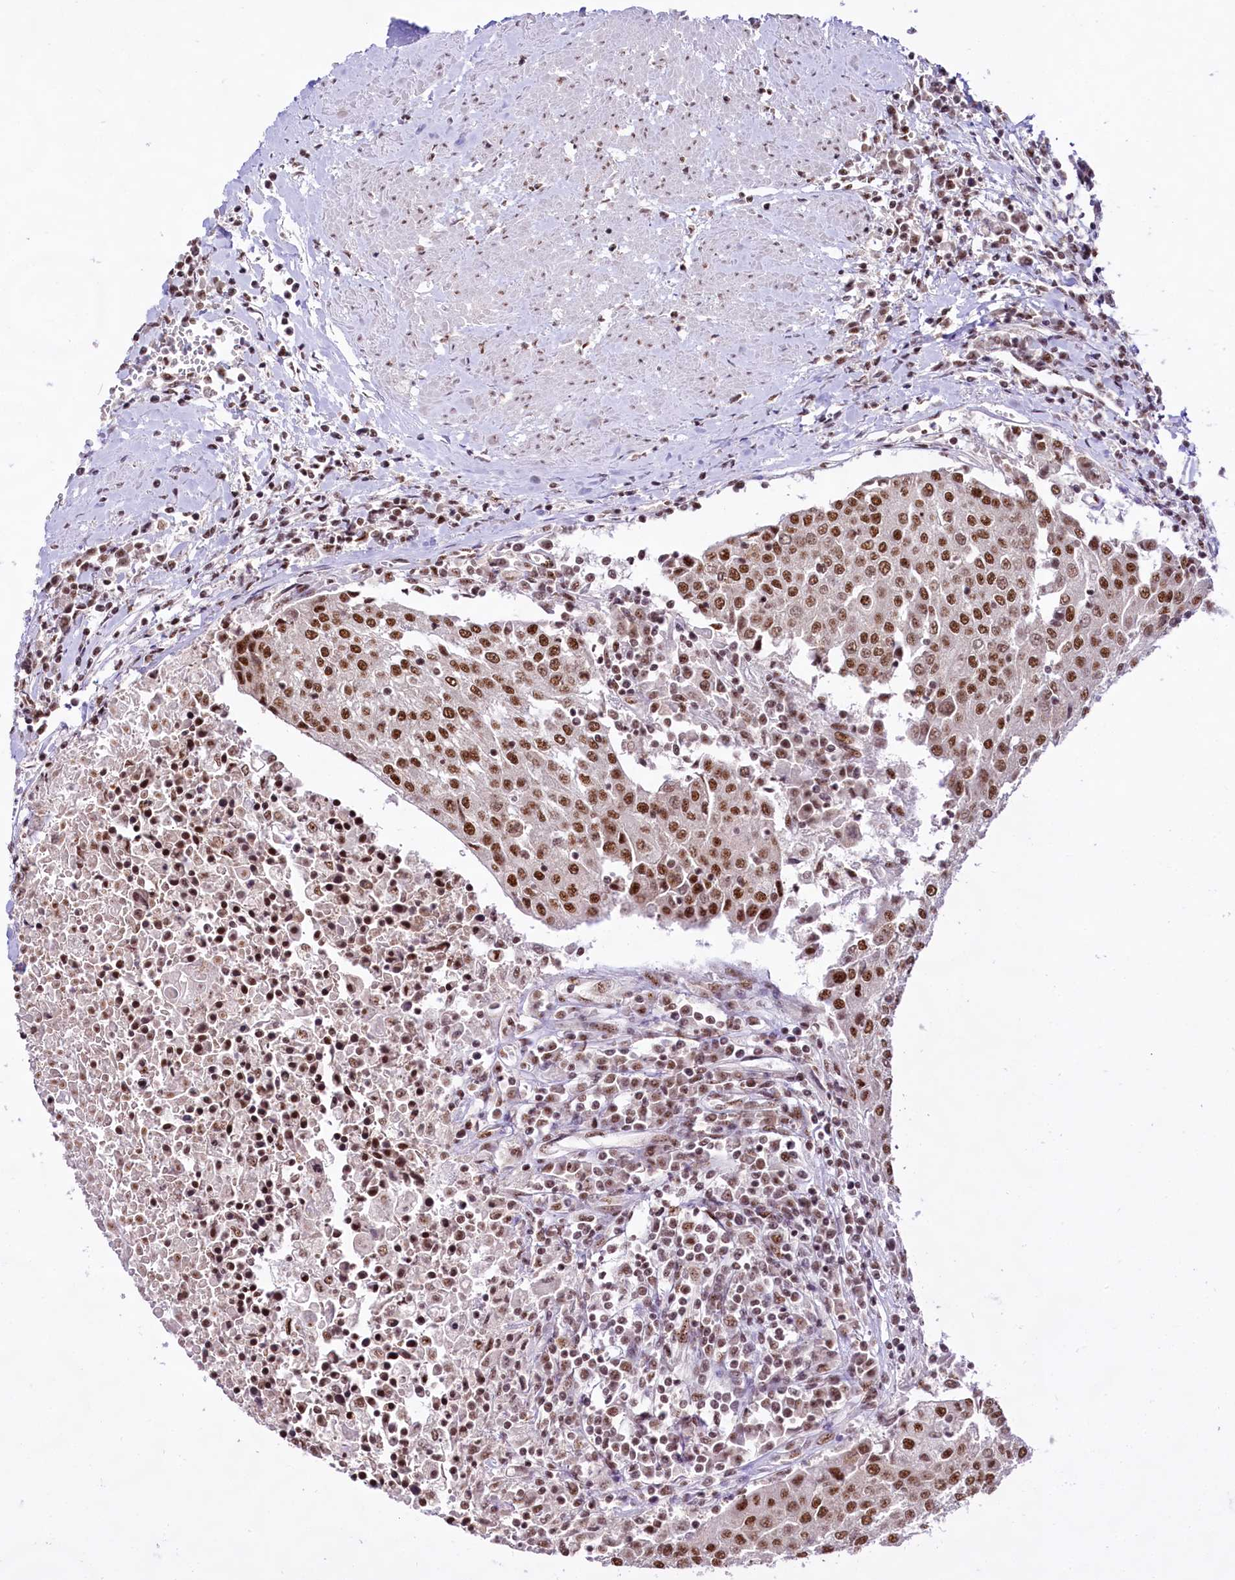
{"staining": {"intensity": "strong", "quantity": ">75%", "location": "nuclear"}, "tissue": "urothelial cancer", "cell_type": "Tumor cells", "image_type": "cancer", "snomed": [{"axis": "morphology", "description": "Urothelial carcinoma, High grade"}, {"axis": "topography", "description": "Urinary bladder"}], "caption": "Immunohistochemical staining of urothelial cancer reveals strong nuclear protein positivity in about >75% of tumor cells.", "gene": "HIRA", "patient": {"sex": "female", "age": 85}}